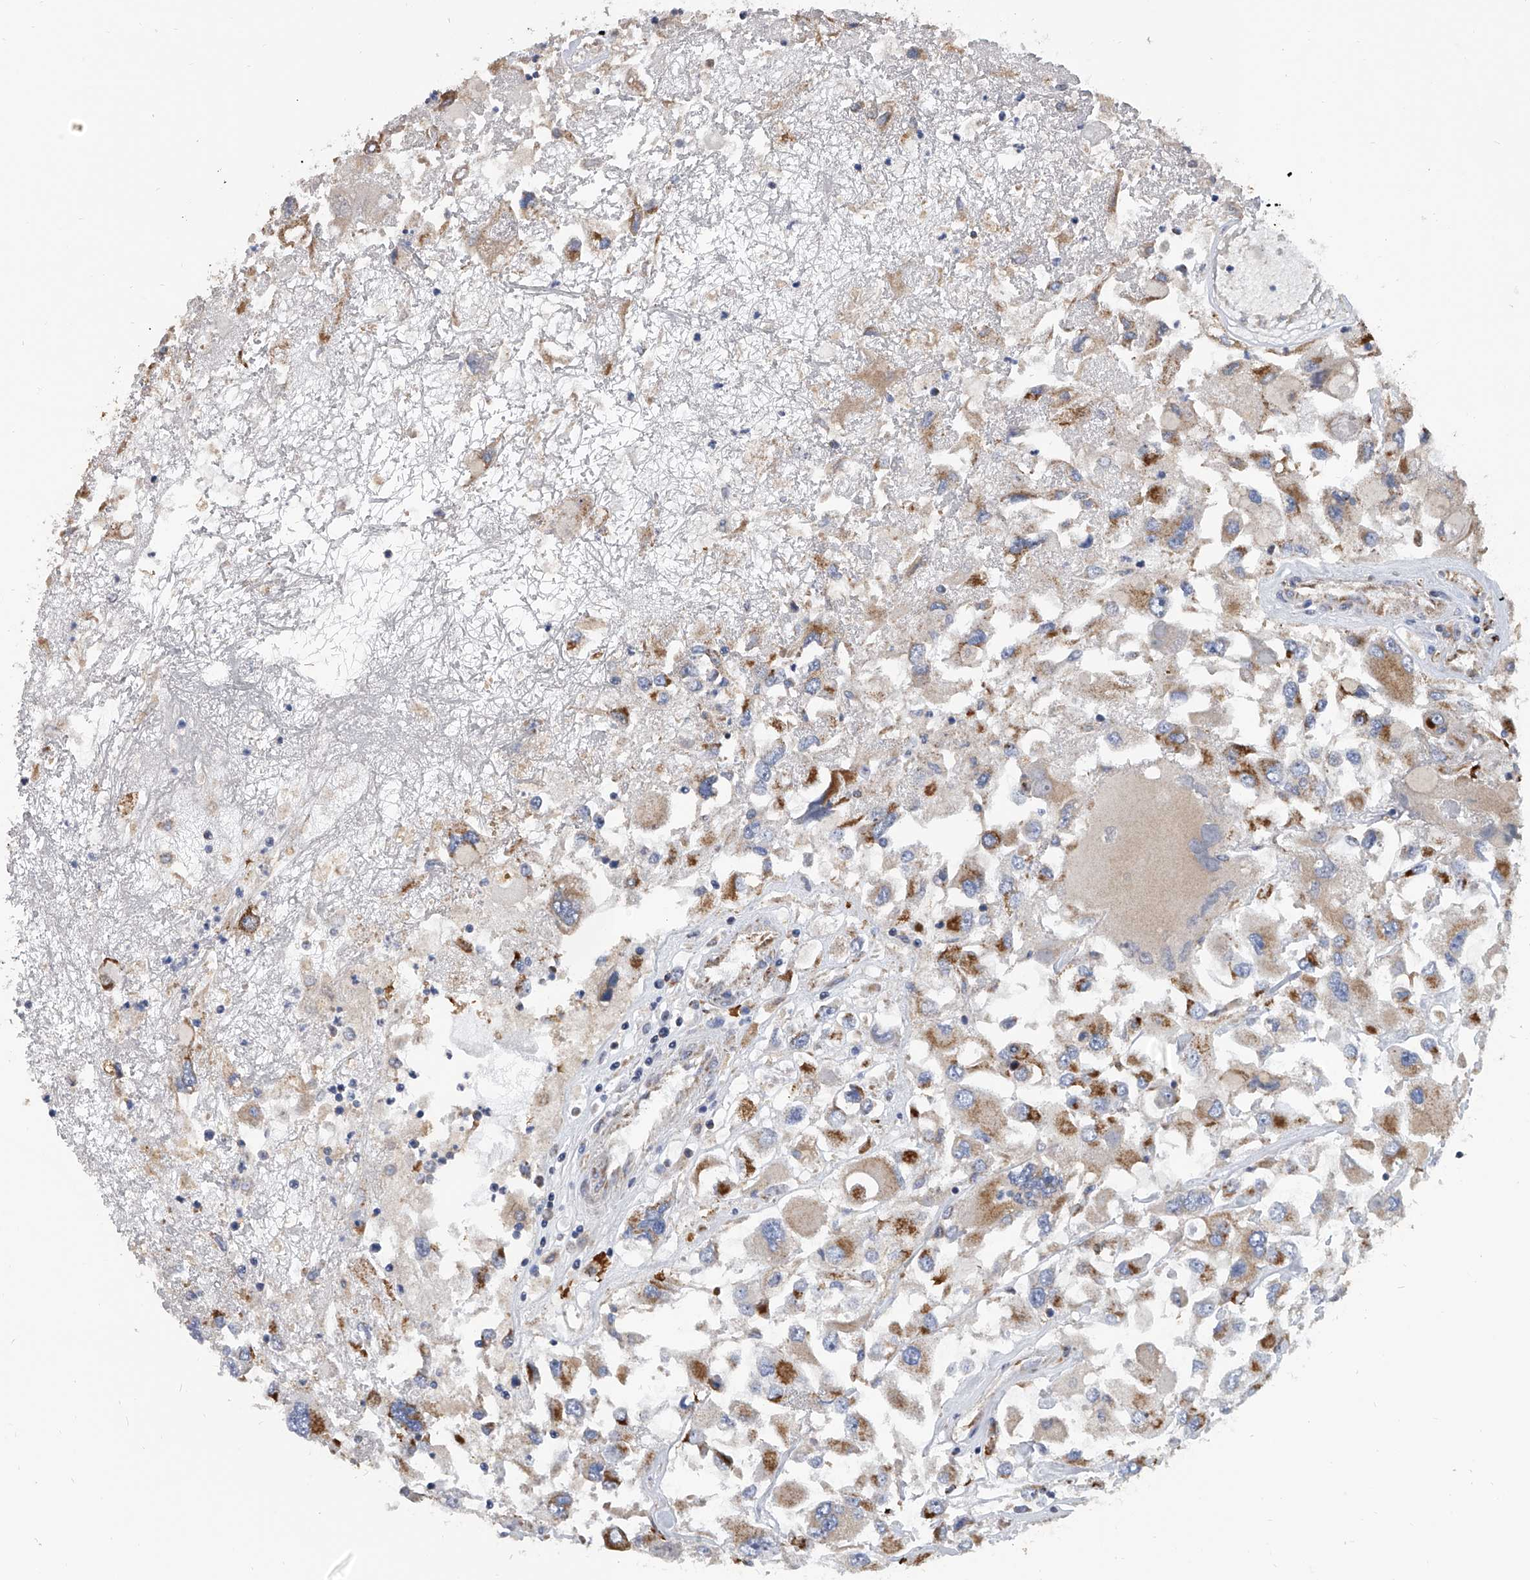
{"staining": {"intensity": "moderate", "quantity": "25%-75%", "location": "cytoplasmic/membranous"}, "tissue": "renal cancer", "cell_type": "Tumor cells", "image_type": "cancer", "snomed": [{"axis": "morphology", "description": "Adenocarcinoma, NOS"}, {"axis": "topography", "description": "Kidney"}], "caption": "Human adenocarcinoma (renal) stained with a brown dye exhibits moderate cytoplasmic/membranous positive positivity in approximately 25%-75% of tumor cells.", "gene": "MRPL28", "patient": {"sex": "female", "age": 52}}